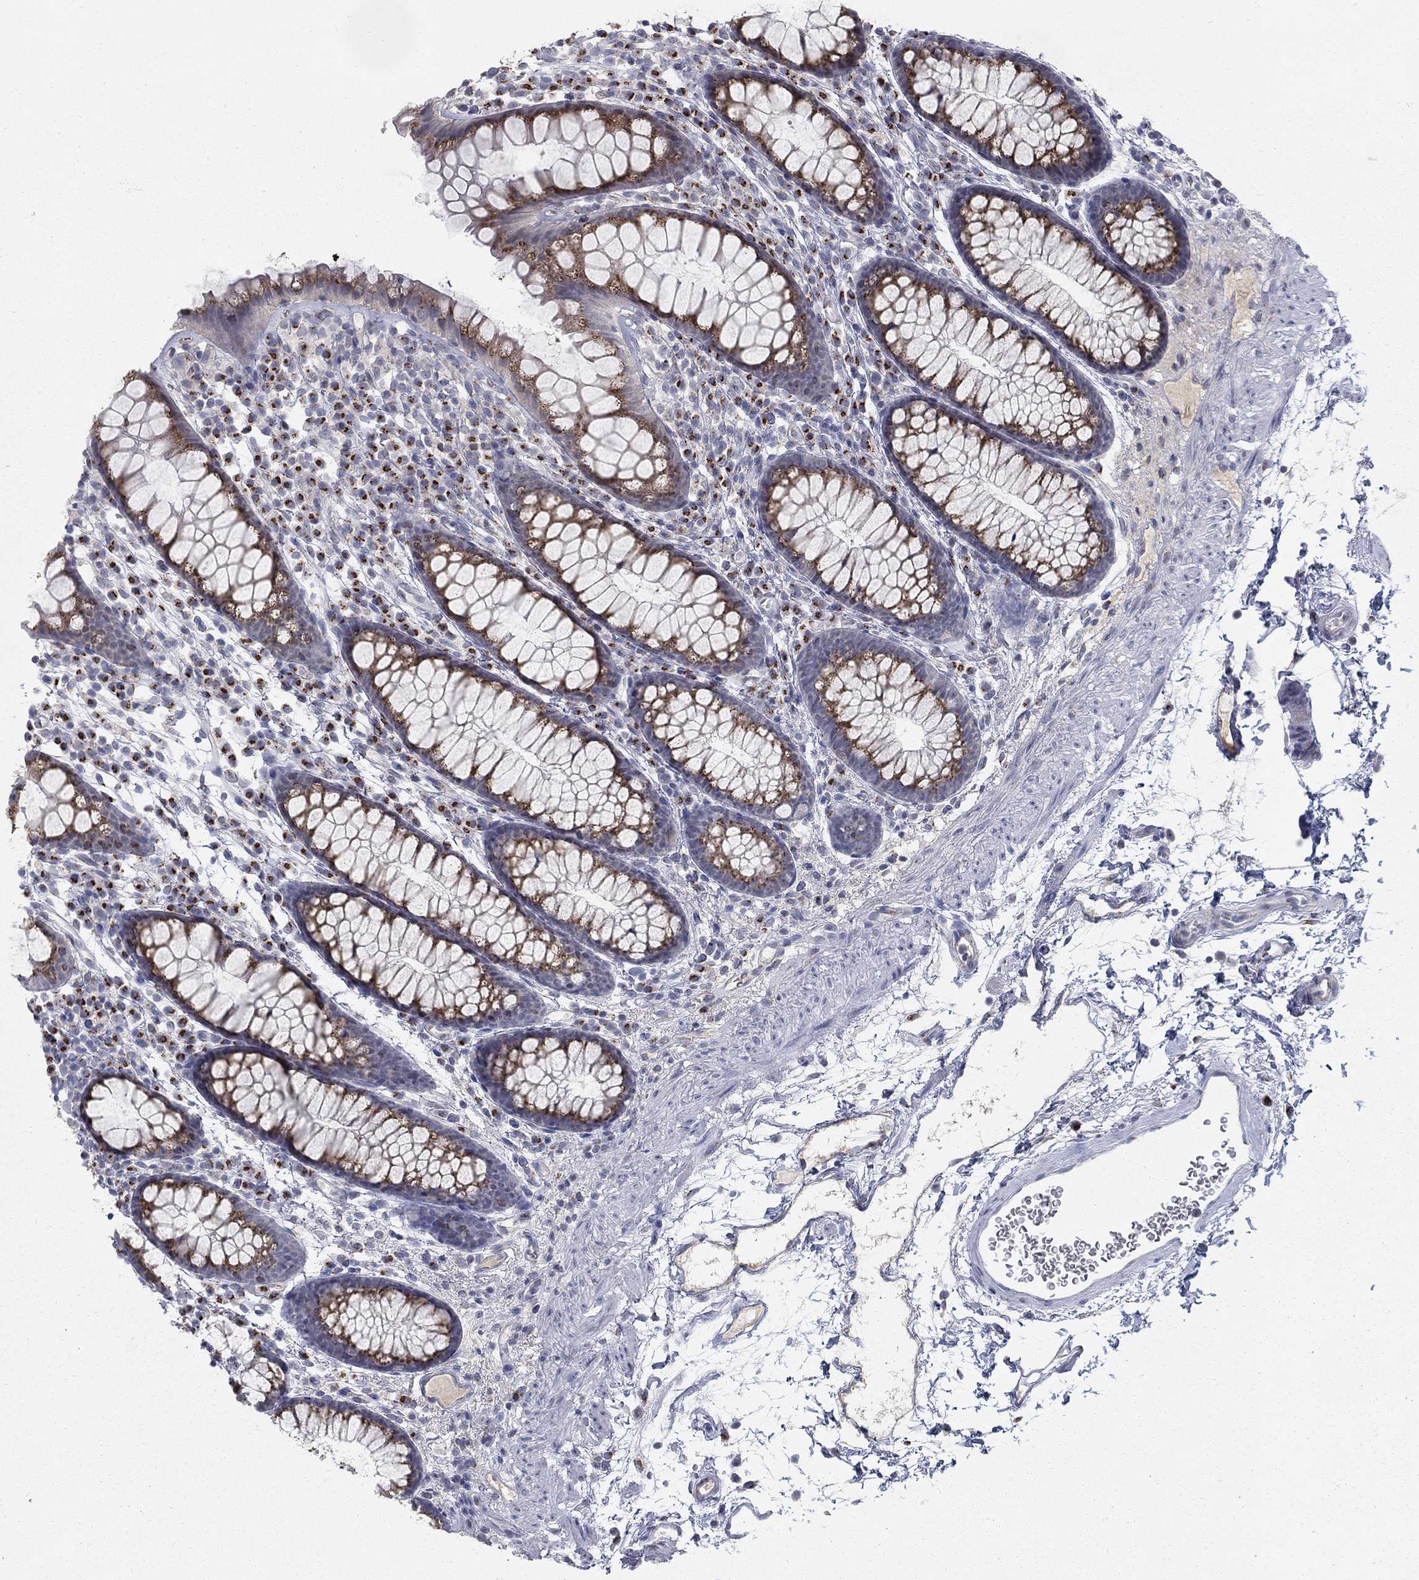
{"staining": {"intensity": "negative", "quantity": "none", "location": "none"}, "tissue": "colon", "cell_type": "Endothelial cells", "image_type": "normal", "snomed": [{"axis": "morphology", "description": "Normal tissue, NOS"}, {"axis": "topography", "description": "Colon"}], "caption": "This is a histopathology image of immunohistochemistry (IHC) staining of normal colon, which shows no positivity in endothelial cells.", "gene": "PANK3", "patient": {"sex": "male", "age": 76}}